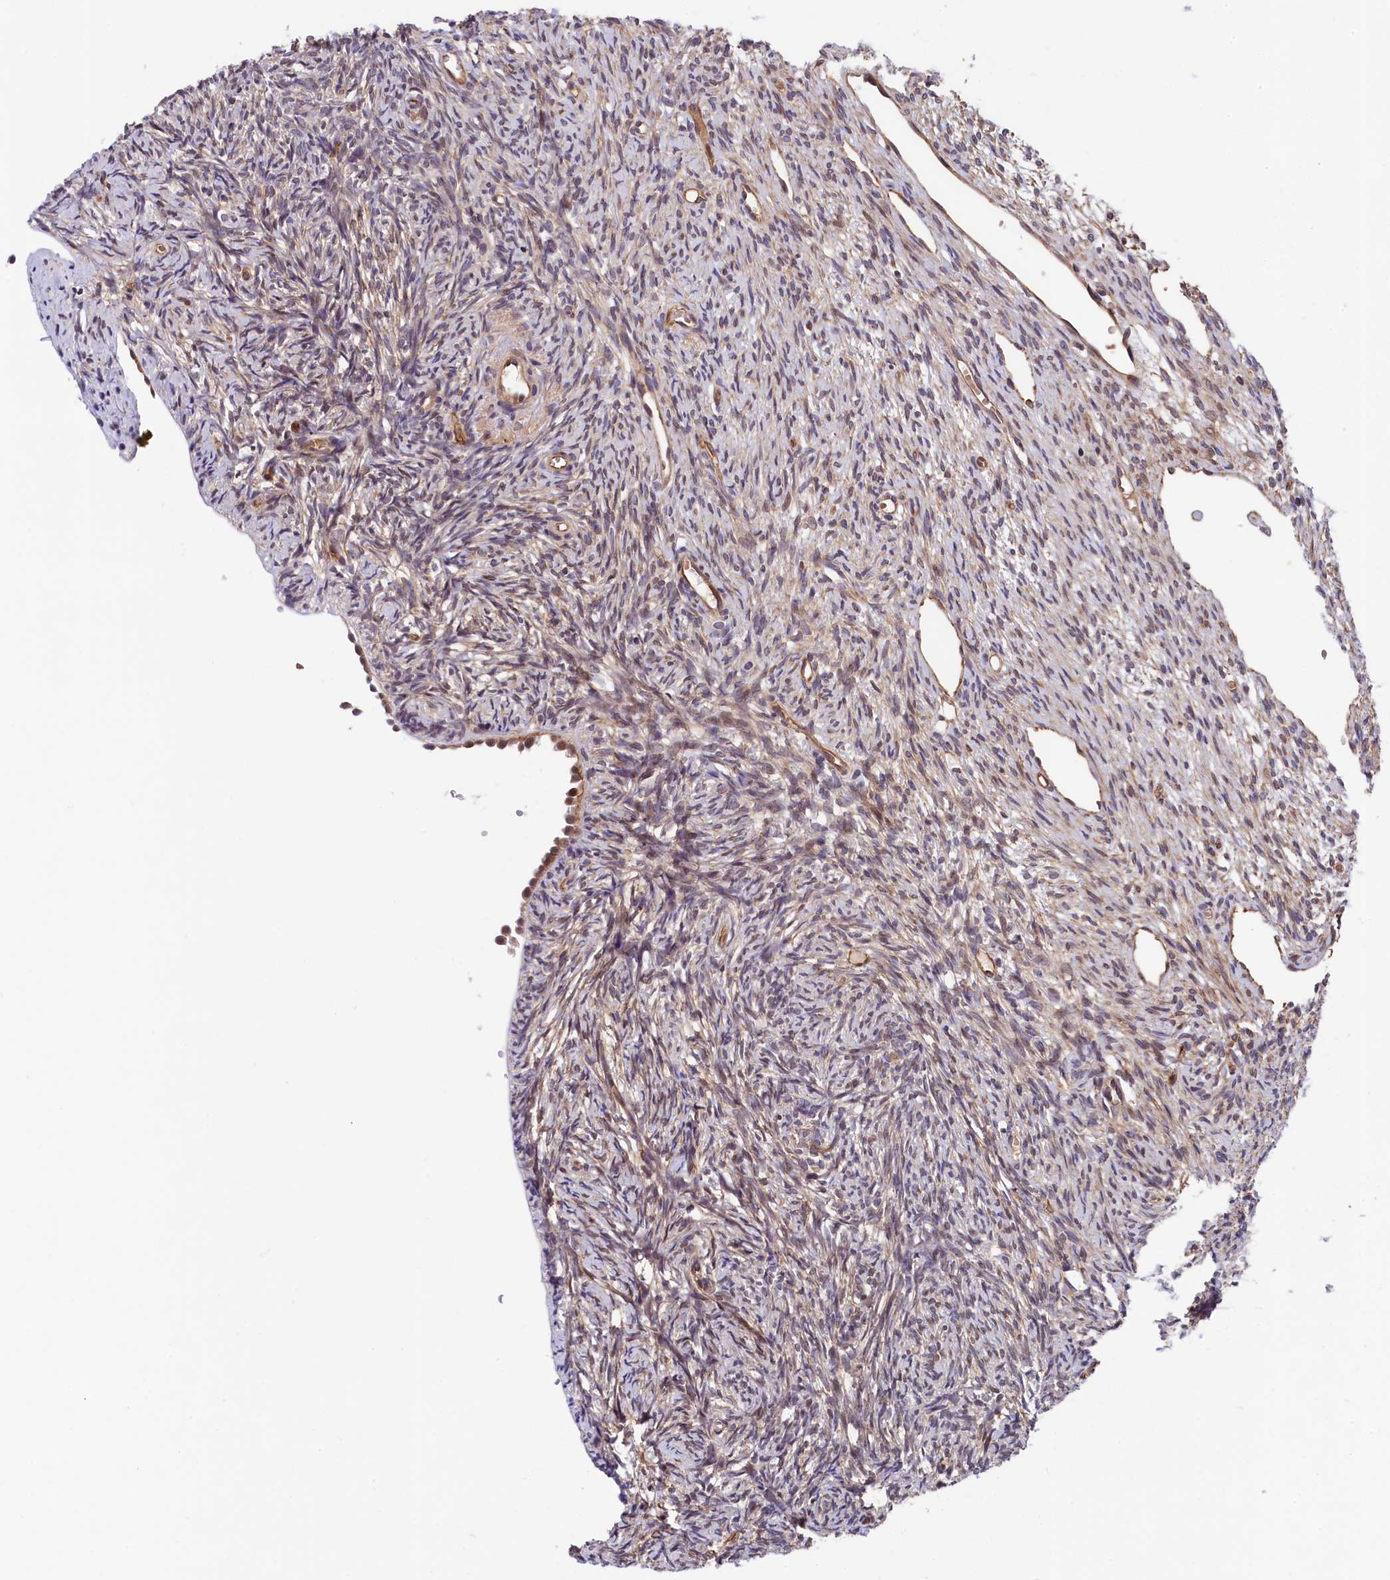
{"staining": {"intensity": "weak", "quantity": "25%-75%", "location": "cytoplasmic/membranous,nuclear"}, "tissue": "ovary", "cell_type": "Ovarian stroma cells", "image_type": "normal", "snomed": [{"axis": "morphology", "description": "Normal tissue, NOS"}, {"axis": "topography", "description": "Ovary"}], "caption": "A high-resolution photomicrograph shows immunohistochemistry staining of unremarkable ovary, which displays weak cytoplasmic/membranous,nuclear positivity in about 25%-75% of ovarian stroma cells.", "gene": "ARL14EP", "patient": {"sex": "female", "age": 51}}